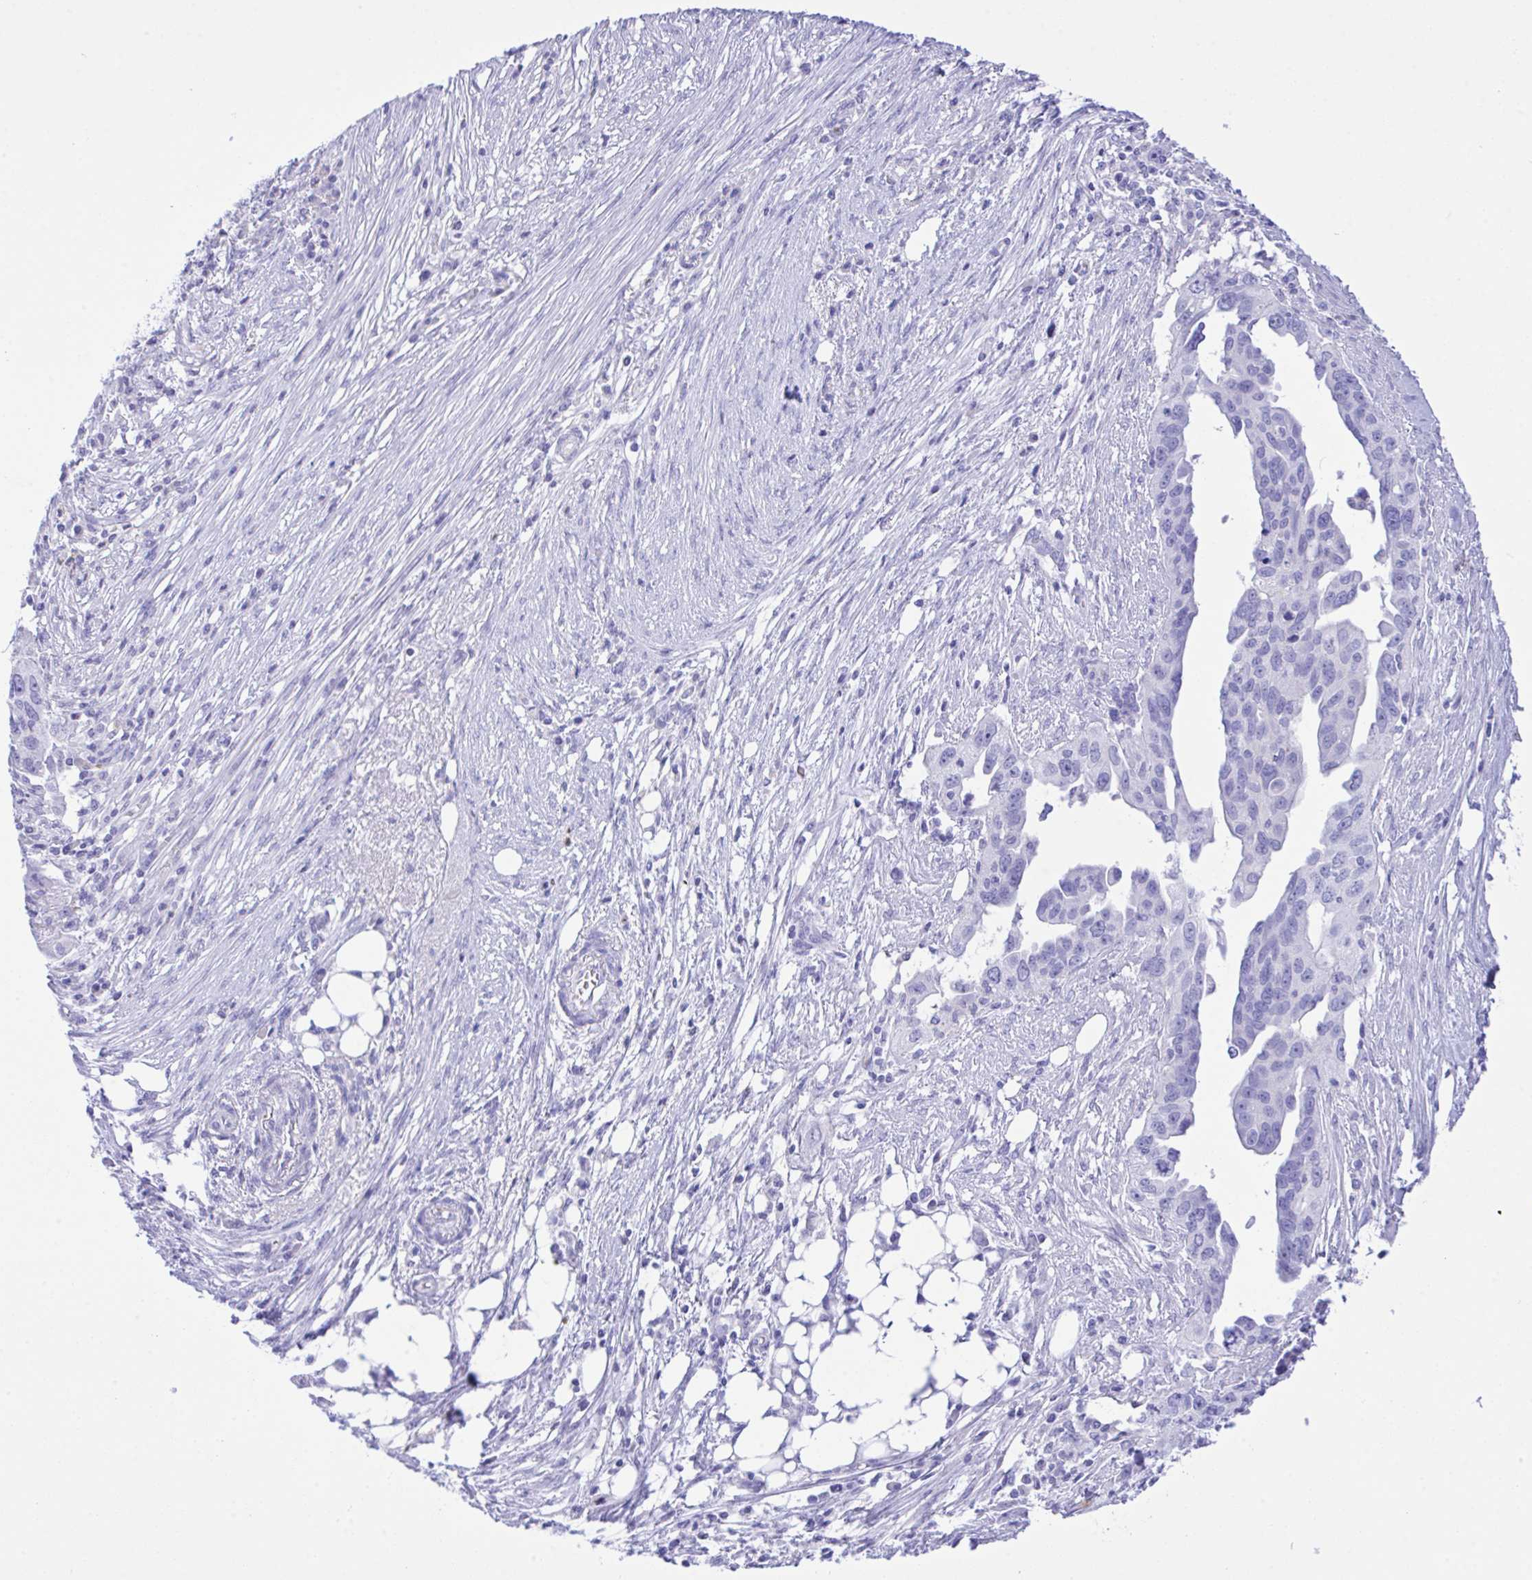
{"staining": {"intensity": "negative", "quantity": "none", "location": "none"}, "tissue": "ovarian cancer", "cell_type": "Tumor cells", "image_type": "cancer", "snomed": [{"axis": "morphology", "description": "Carcinoma, endometroid"}, {"axis": "morphology", "description": "Cystadenocarcinoma, serous, NOS"}, {"axis": "topography", "description": "Ovary"}], "caption": "Protein analysis of ovarian cancer demonstrates no significant staining in tumor cells.", "gene": "ZNF221", "patient": {"sex": "female", "age": 45}}